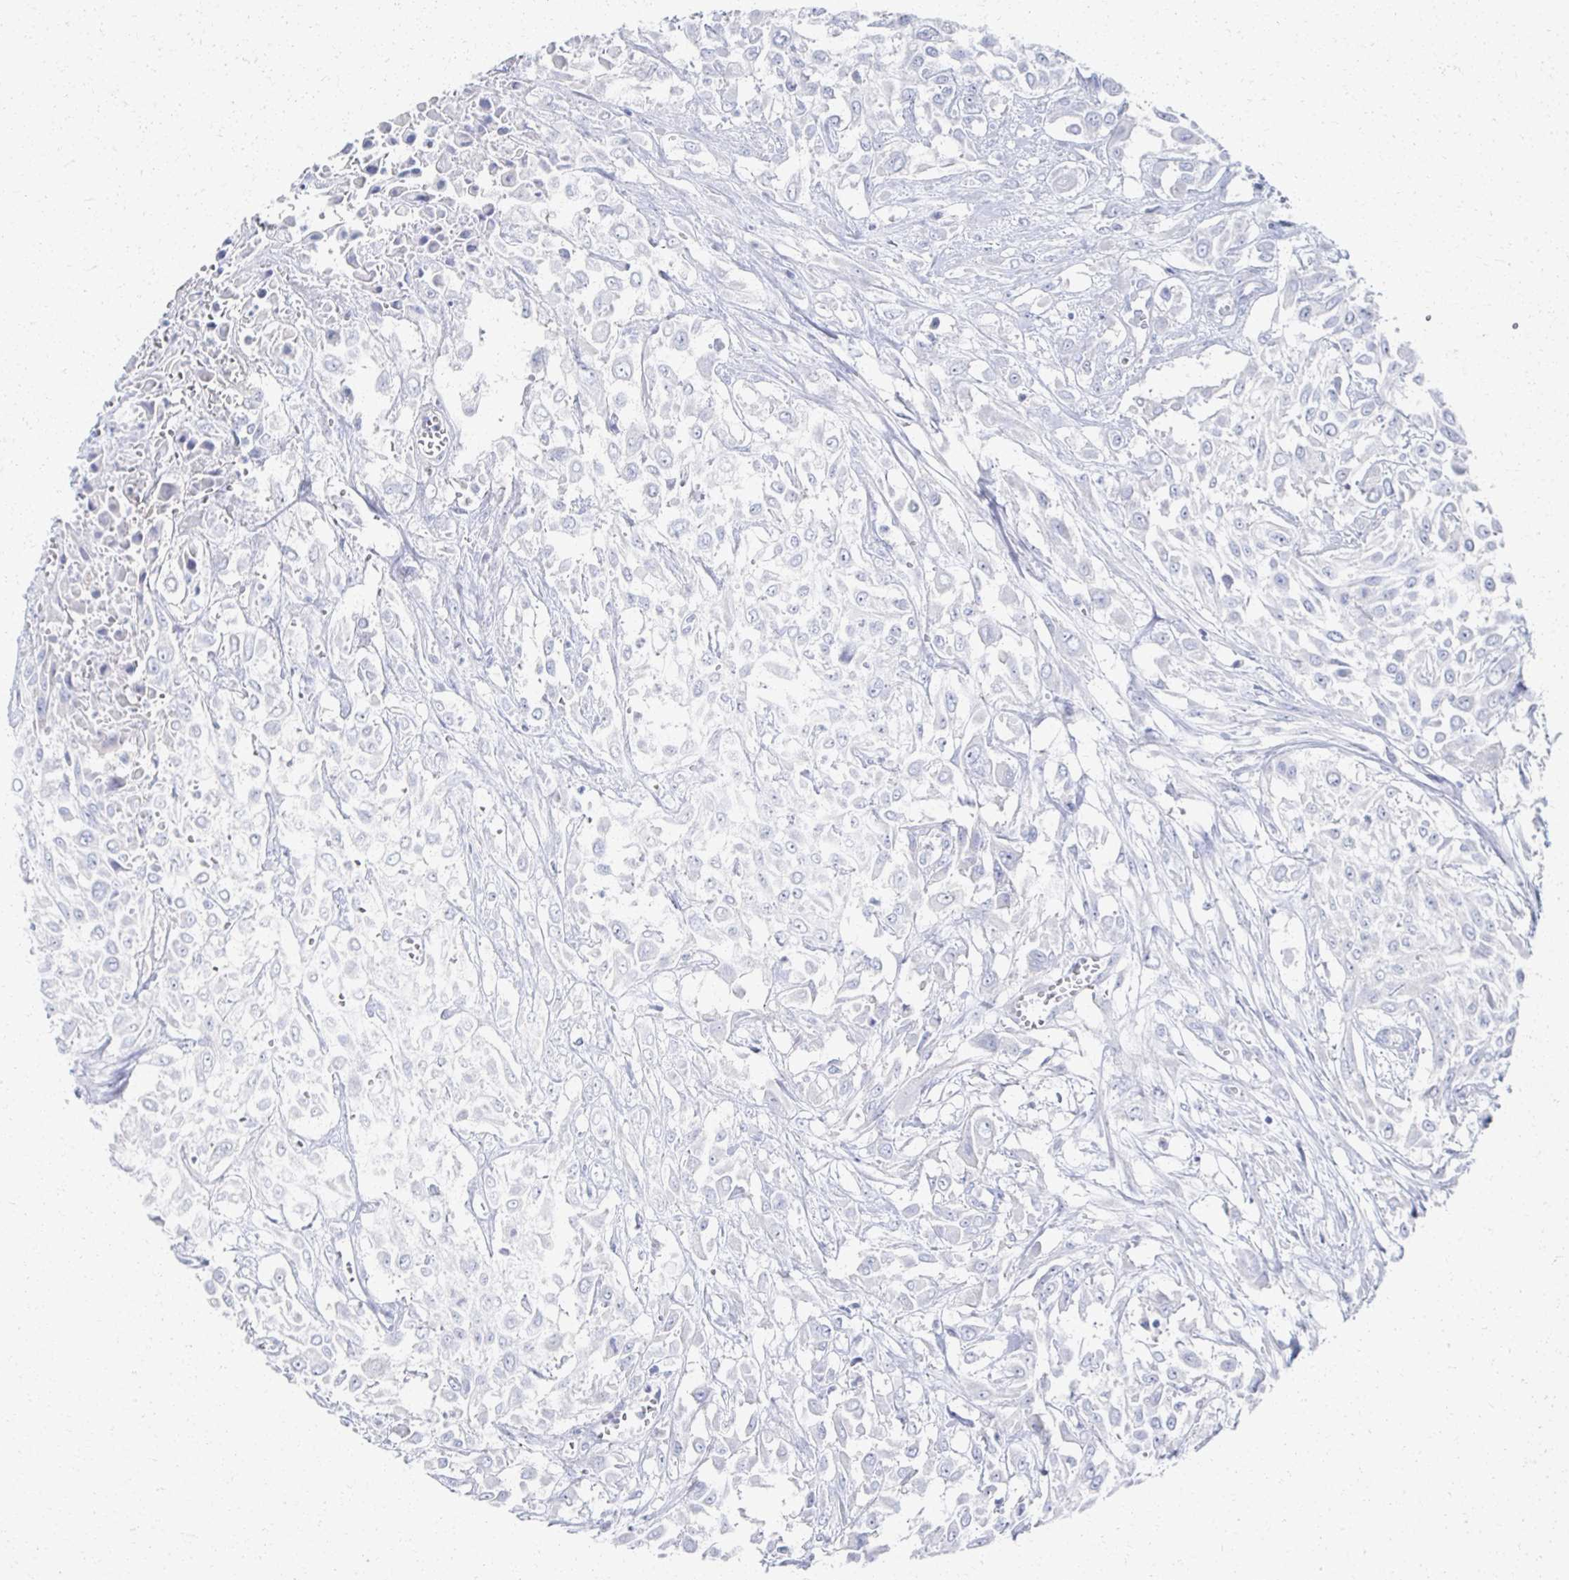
{"staining": {"intensity": "negative", "quantity": "none", "location": "none"}, "tissue": "urothelial cancer", "cell_type": "Tumor cells", "image_type": "cancer", "snomed": [{"axis": "morphology", "description": "Urothelial carcinoma, High grade"}, {"axis": "topography", "description": "Urinary bladder"}], "caption": "An IHC photomicrograph of urothelial cancer is shown. There is no staining in tumor cells of urothelial cancer.", "gene": "PRR20A", "patient": {"sex": "male", "age": 57}}